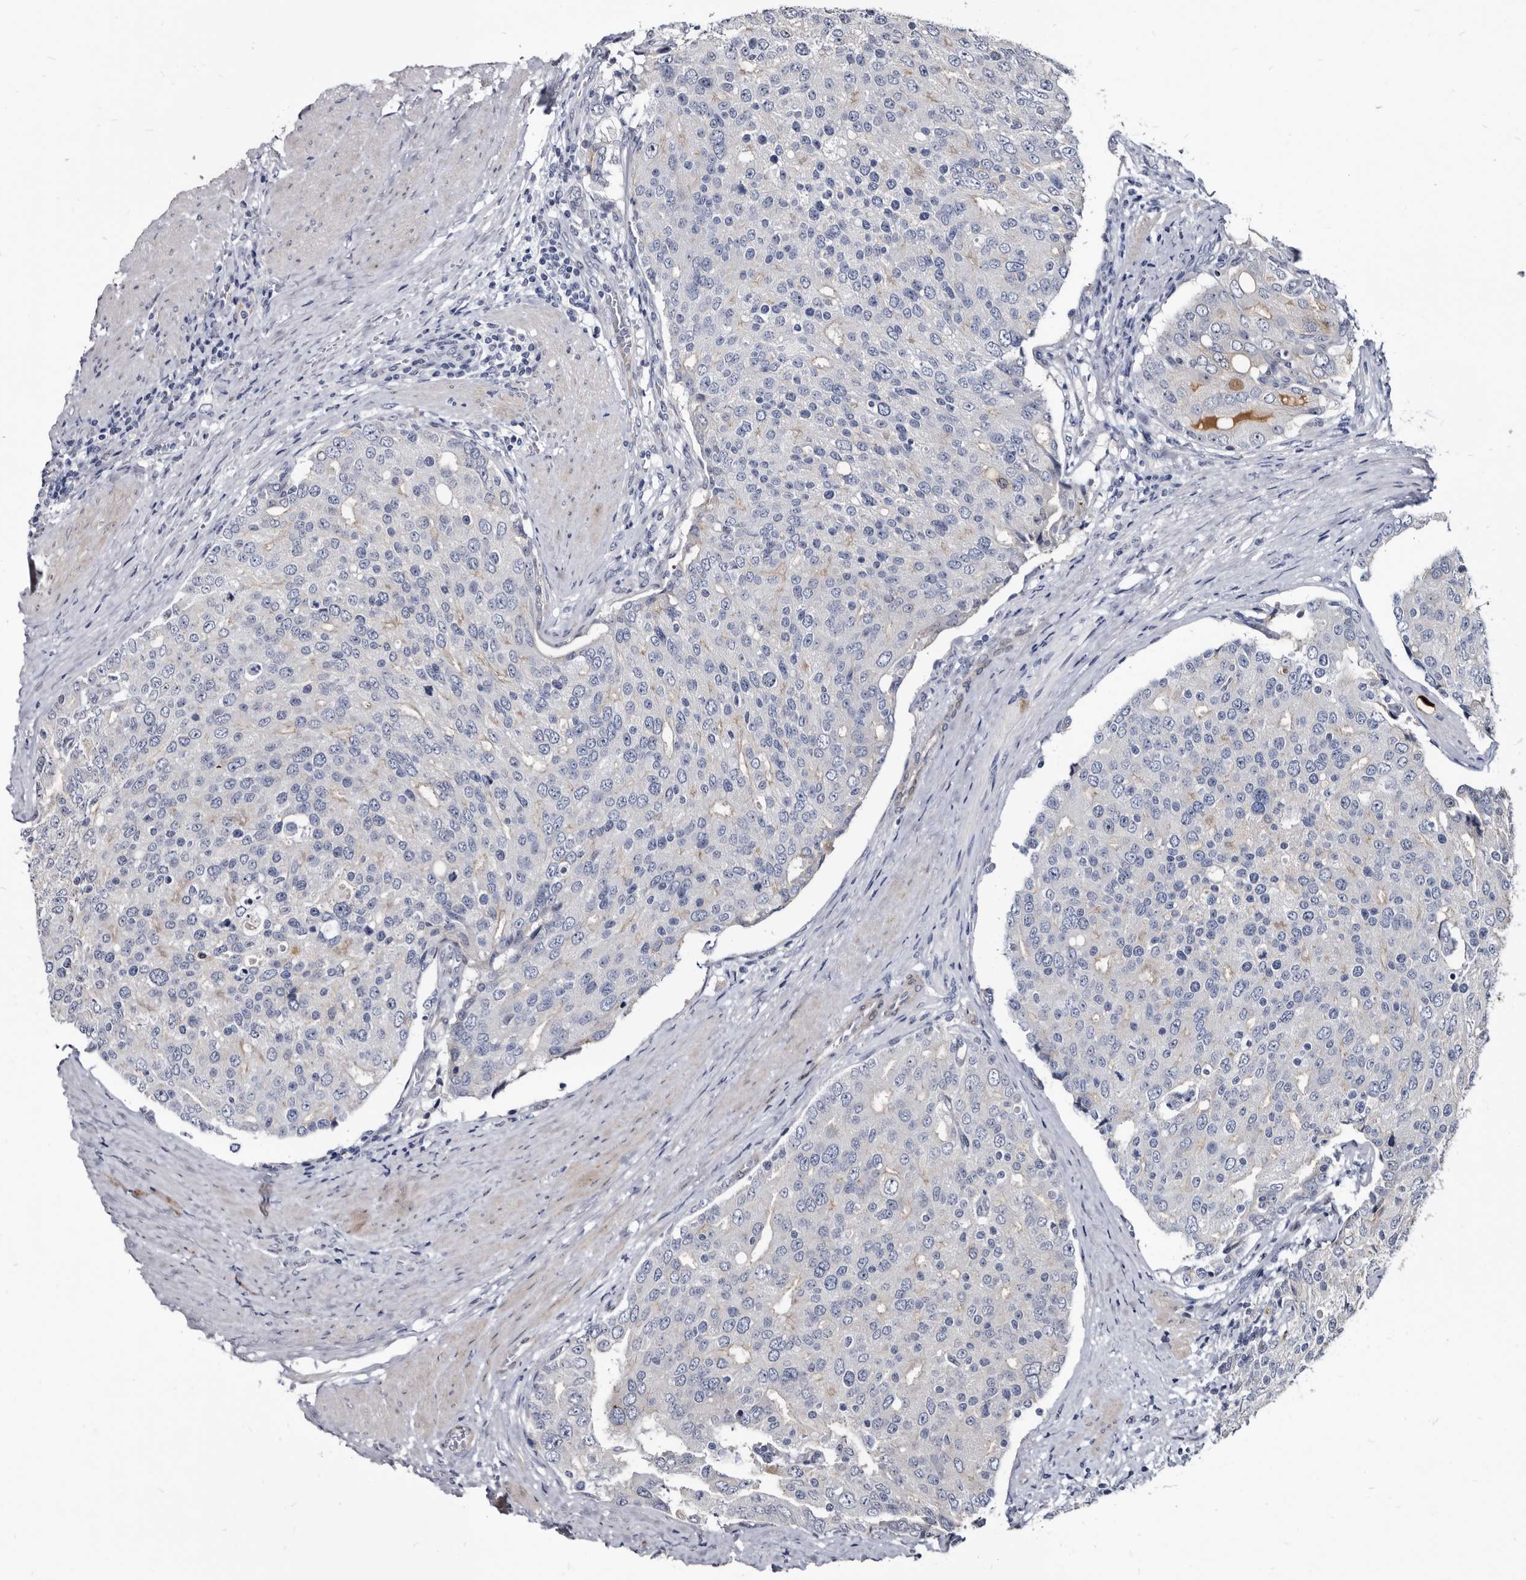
{"staining": {"intensity": "negative", "quantity": "none", "location": "none"}, "tissue": "prostate cancer", "cell_type": "Tumor cells", "image_type": "cancer", "snomed": [{"axis": "morphology", "description": "Adenocarcinoma, High grade"}, {"axis": "topography", "description": "Prostate"}], "caption": "Immunohistochemistry (IHC) histopathology image of human prostate cancer (high-grade adenocarcinoma) stained for a protein (brown), which reveals no expression in tumor cells.", "gene": "PRSS8", "patient": {"sex": "male", "age": 50}}